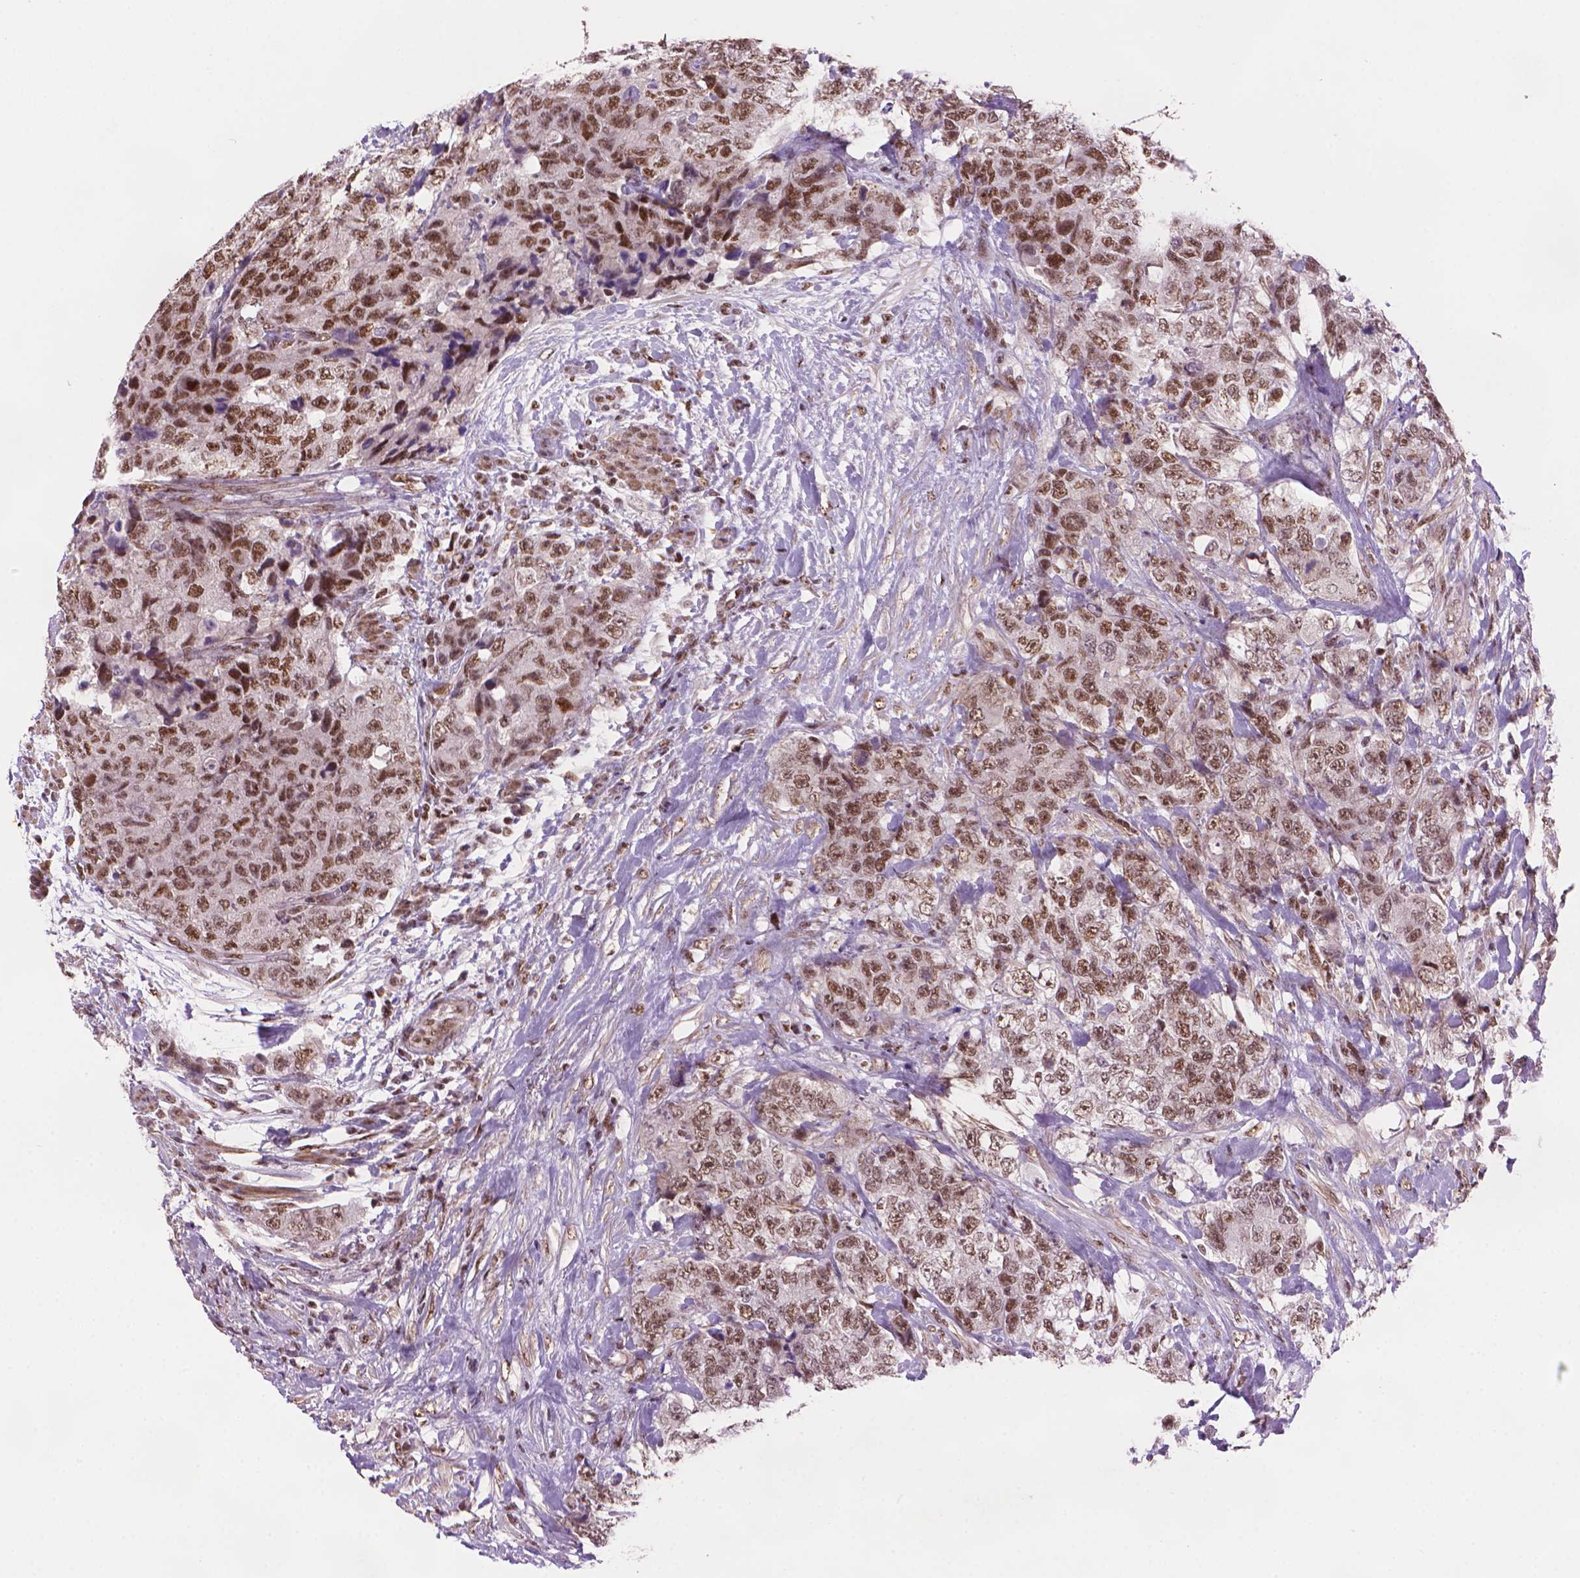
{"staining": {"intensity": "moderate", "quantity": ">75%", "location": "nuclear"}, "tissue": "urothelial cancer", "cell_type": "Tumor cells", "image_type": "cancer", "snomed": [{"axis": "morphology", "description": "Urothelial carcinoma, High grade"}, {"axis": "topography", "description": "Urinary bladder"}], "caption": "Human urothelial carcinoma (high-grade) stained with a protein marker displays moderate staining in tumor cells.", "gene": "UBN1", "patient": {"sex": "female", "age": 78}}